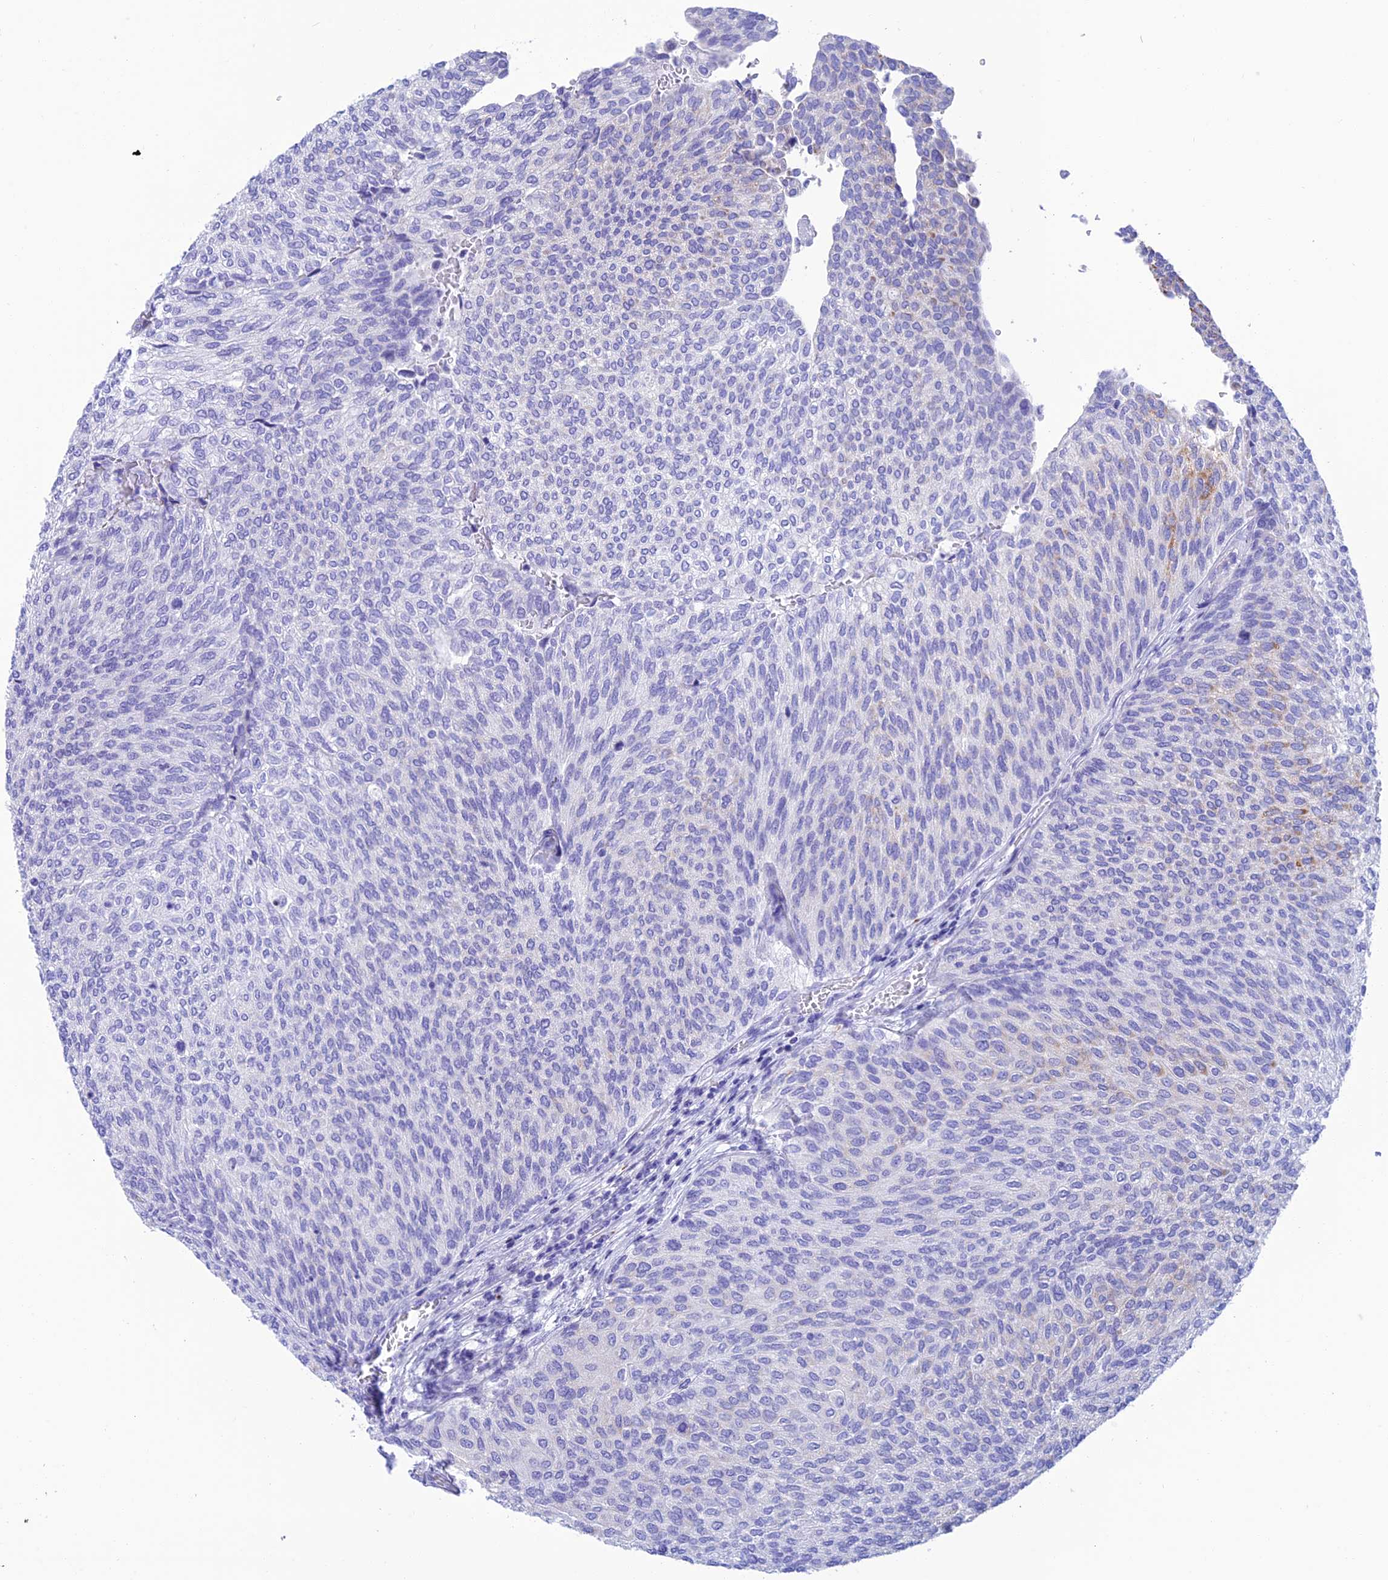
{"staining": {"intensity": "weak", "quantity": "<25%", "location": "cytoplasmic/membranous"}, "tissue": "urothelial cancer", "cell_type": "Tumor cells", "image_type": "cancer", "snomed": [{"axis": "morphology", "description": "Urothelial carcinoma, Low grade"}, {"axis": "topography", "description": "Urinary bladder"}], "caption": "This histopathology image is of urothelial cancer stained with immunohistochemistry (IHC) to label a protein in brown with the nuclei are counter-stained blue. There is no expression in tumor cells.", "gene": "NXPE4", "patient": {"sex": "female", "age": 79}}